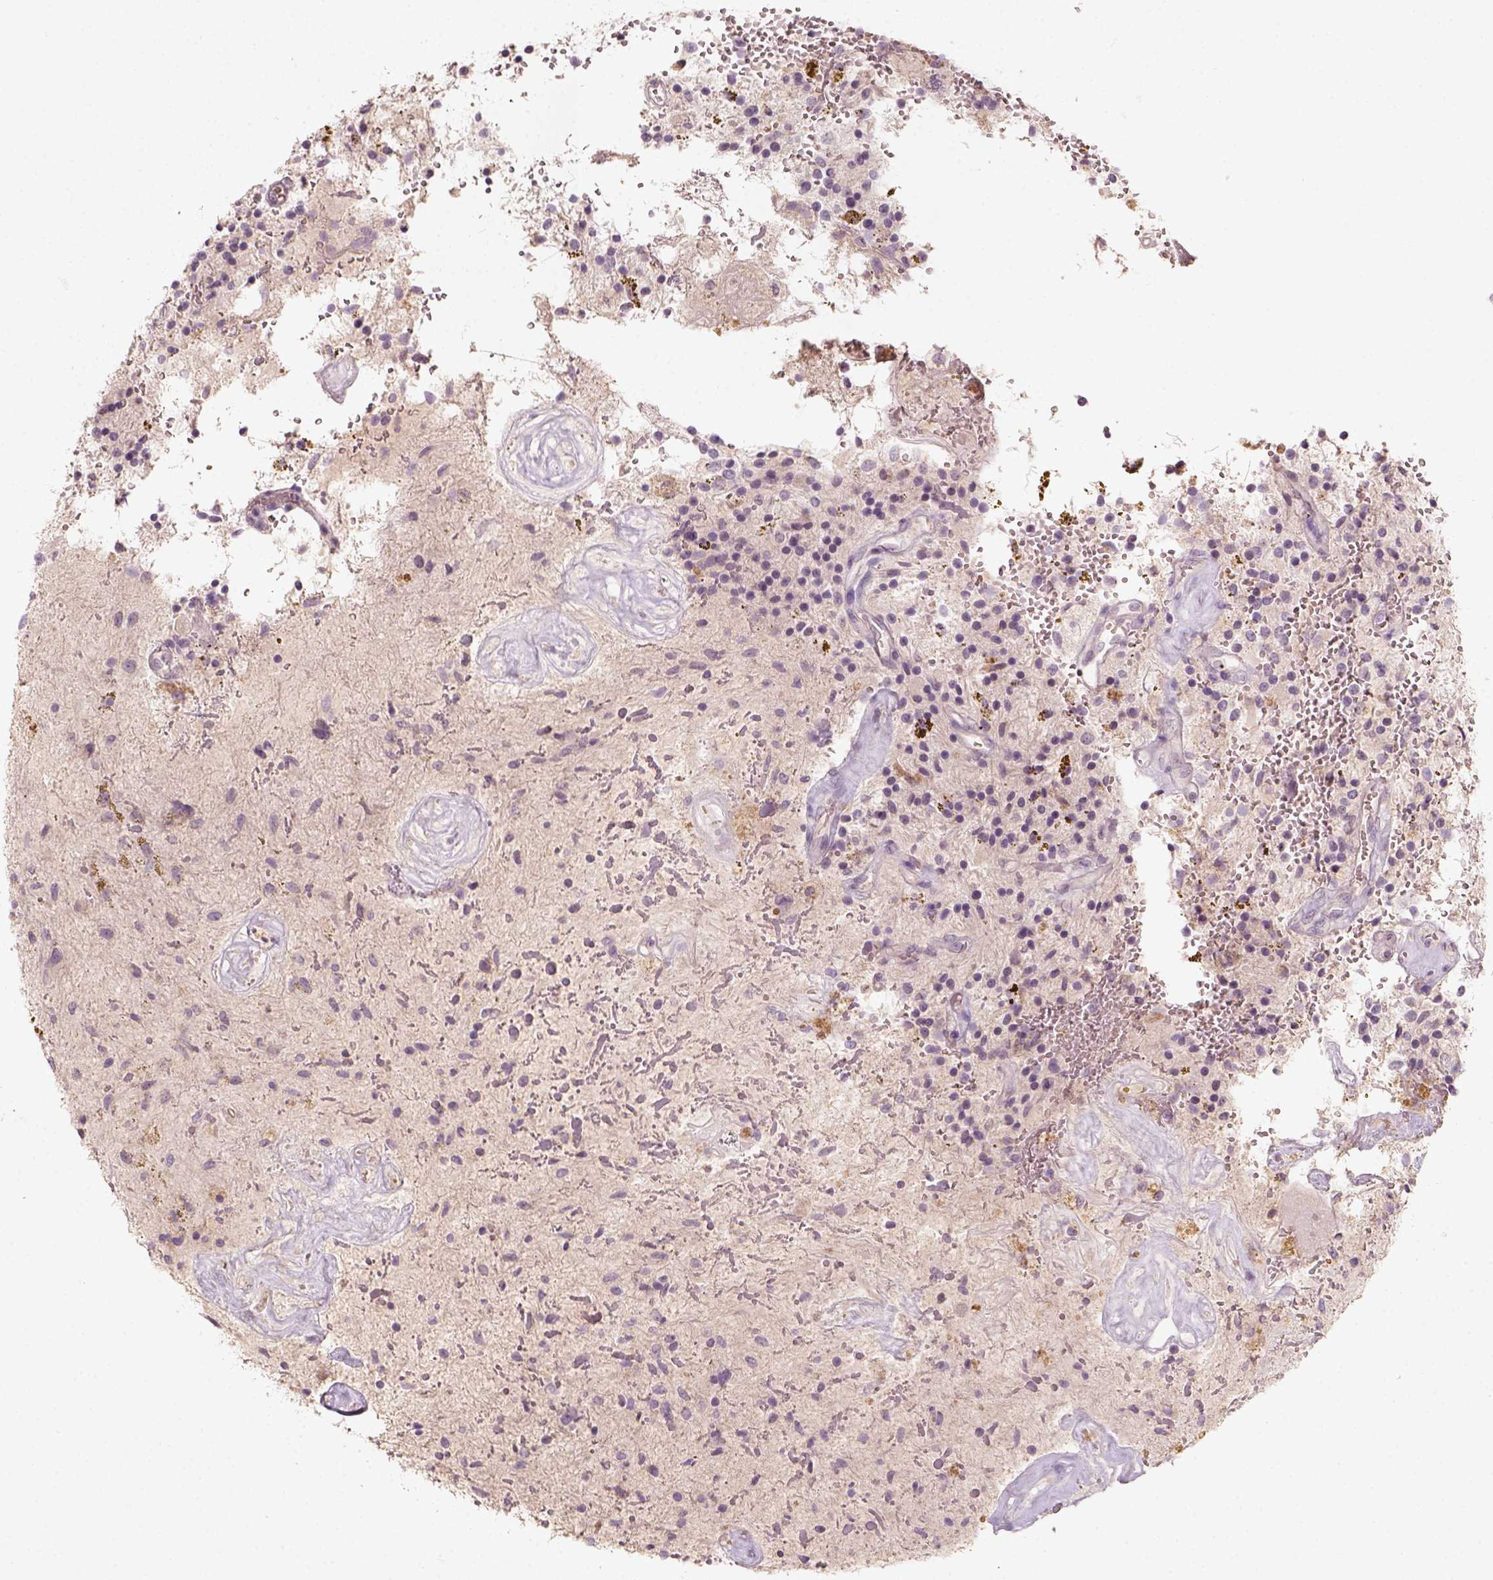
{"staining": {"intensity": "negative", "quantity": "none", "location": "none"}, "tissue": "glioma", "cell_type": "Tumor cells", "image_type": "cancer", "snomed": [{"axis": "morphology", "description": "Glioma, malignant, Low grade"}, {"axis": "topography", "description": "Cerebellum"}], "caption": "Immunohistochemistry (IHC) of human low-grade glioma (malignant) shows no positivity in tumor cells. Nuclei are stained in blue.", "gene": "AQP9", "patient": {"sex": "female", "age": 14}}